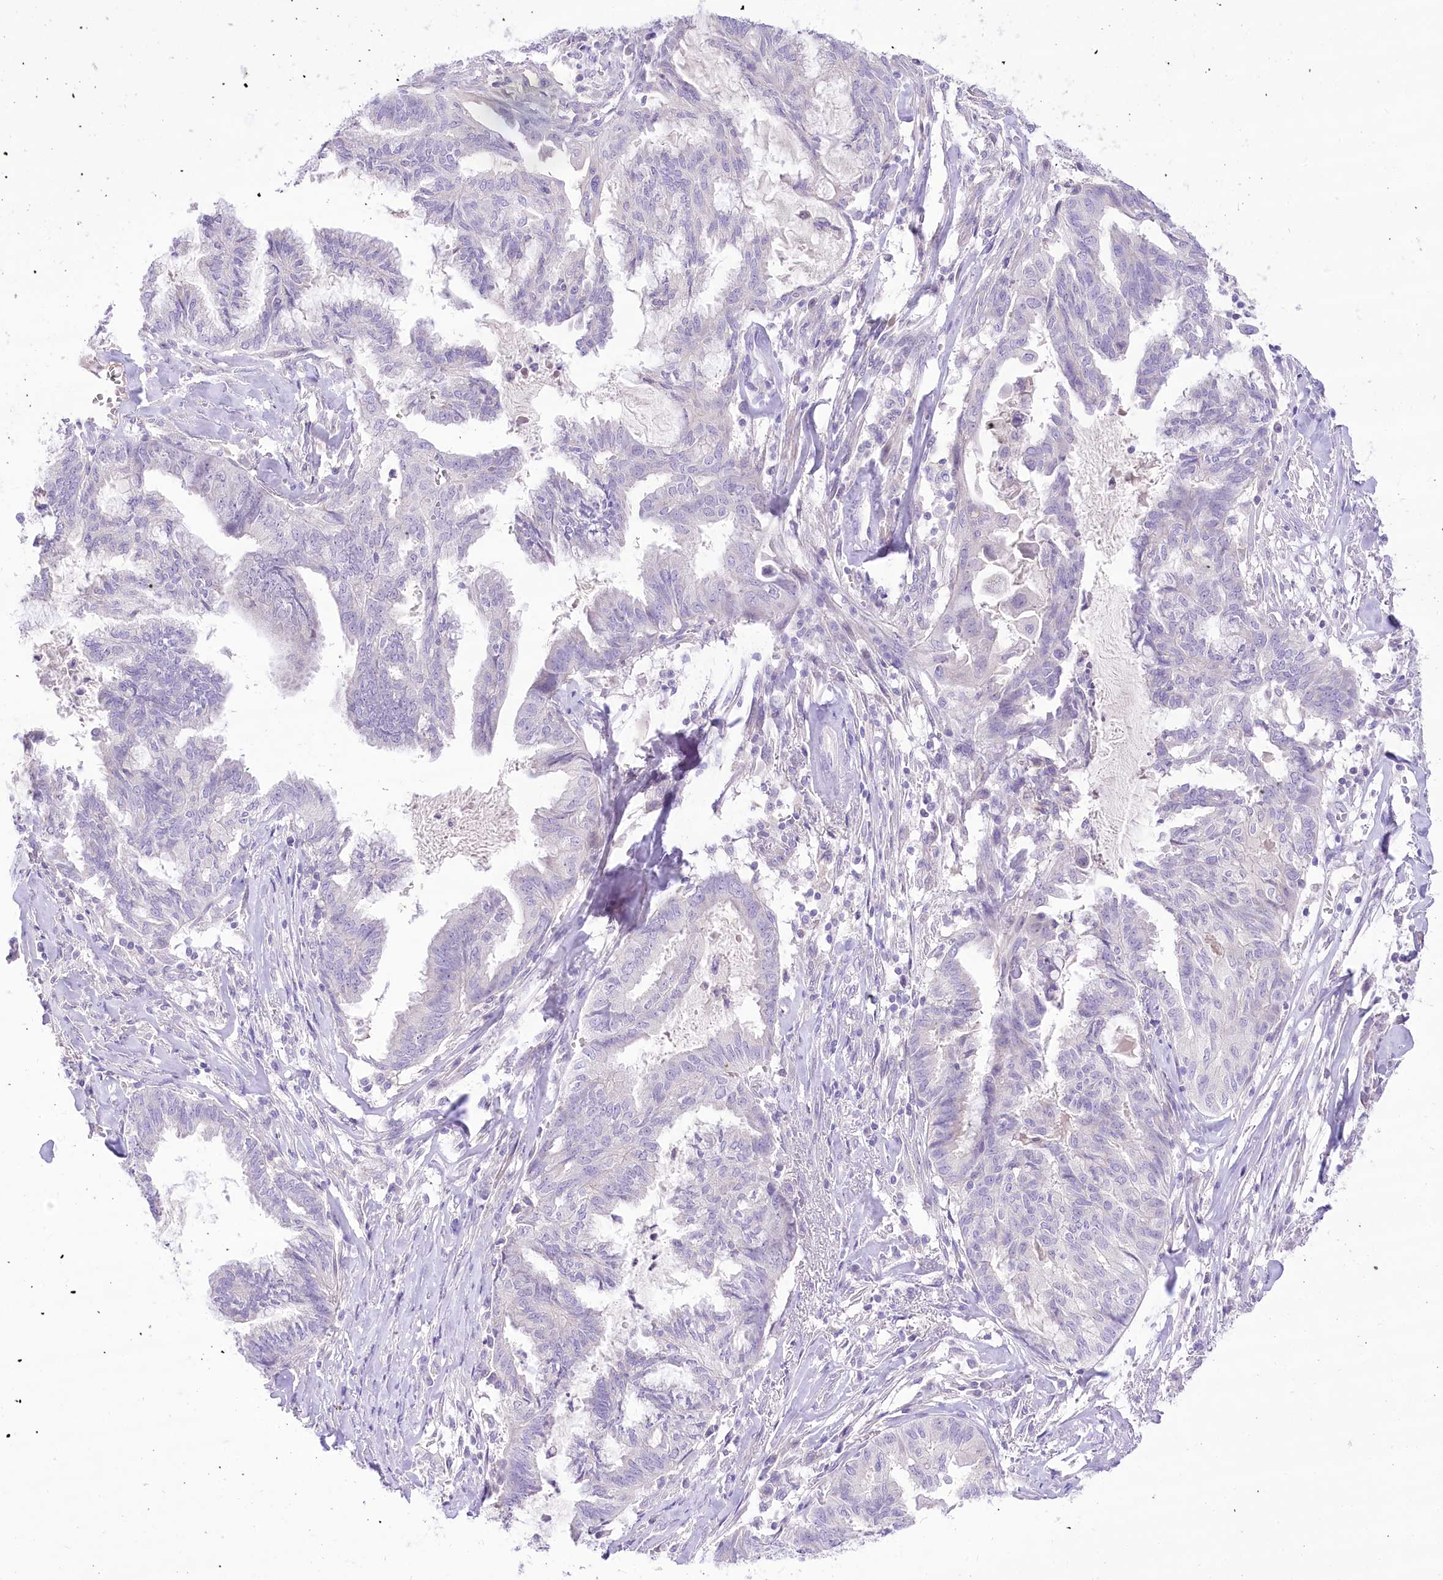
{"staining": {"intensity": "negative", "quantity": "none", "location": "none"}, "tissue": "endometrial cancer", "cell_type": "Tumor cells", "image_type": "cancer", "snomed": [{"axis": "morphology", "description": "Adenocarcinoma, NOS"}, {"axis": "topography", "description": "Endometrium"}], "caption": "Immunohistochemical staining of human endometrial cancer (adenocarcinoma) displays no significant staining in tumor cells. (DAB immunohistochemistry (IHC) with hematoxylin counter stain).", "gene": "HELT", "patient": {"sex": "female", "age": 86}}